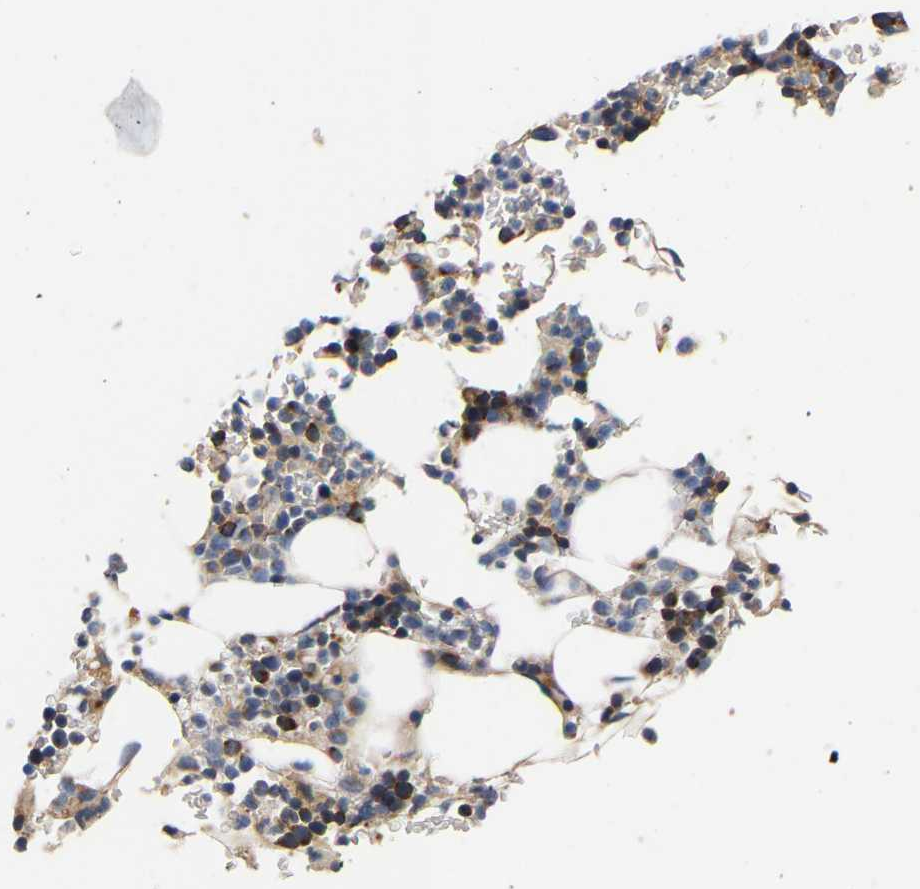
{"staining": {"intensity": "moderate", "quantity": "<25%", "location": "cytoplasmic/membranous"}, "tissue": "bone marrow", "cell_type": "Hematopoietic cells", "image_type": "normal", "snomed": [{"axis": "morphology", "description": "Normal tissue, NOS"}, {"axis": "topography", "description": "Bone marrow"}], "caption": "Protein expression by immunohistochemistry demonstrates moderate cytoplasmic/membranous positivity in about <25% of hematopoietic cells in unremarkable bone marrow. (Stains: DAB in brown, nuclei in blue, Microscopy: brightfield microscopy at high magnification).", "gene": "LRBA", "patient": {"sex": "female", "age": 81}}